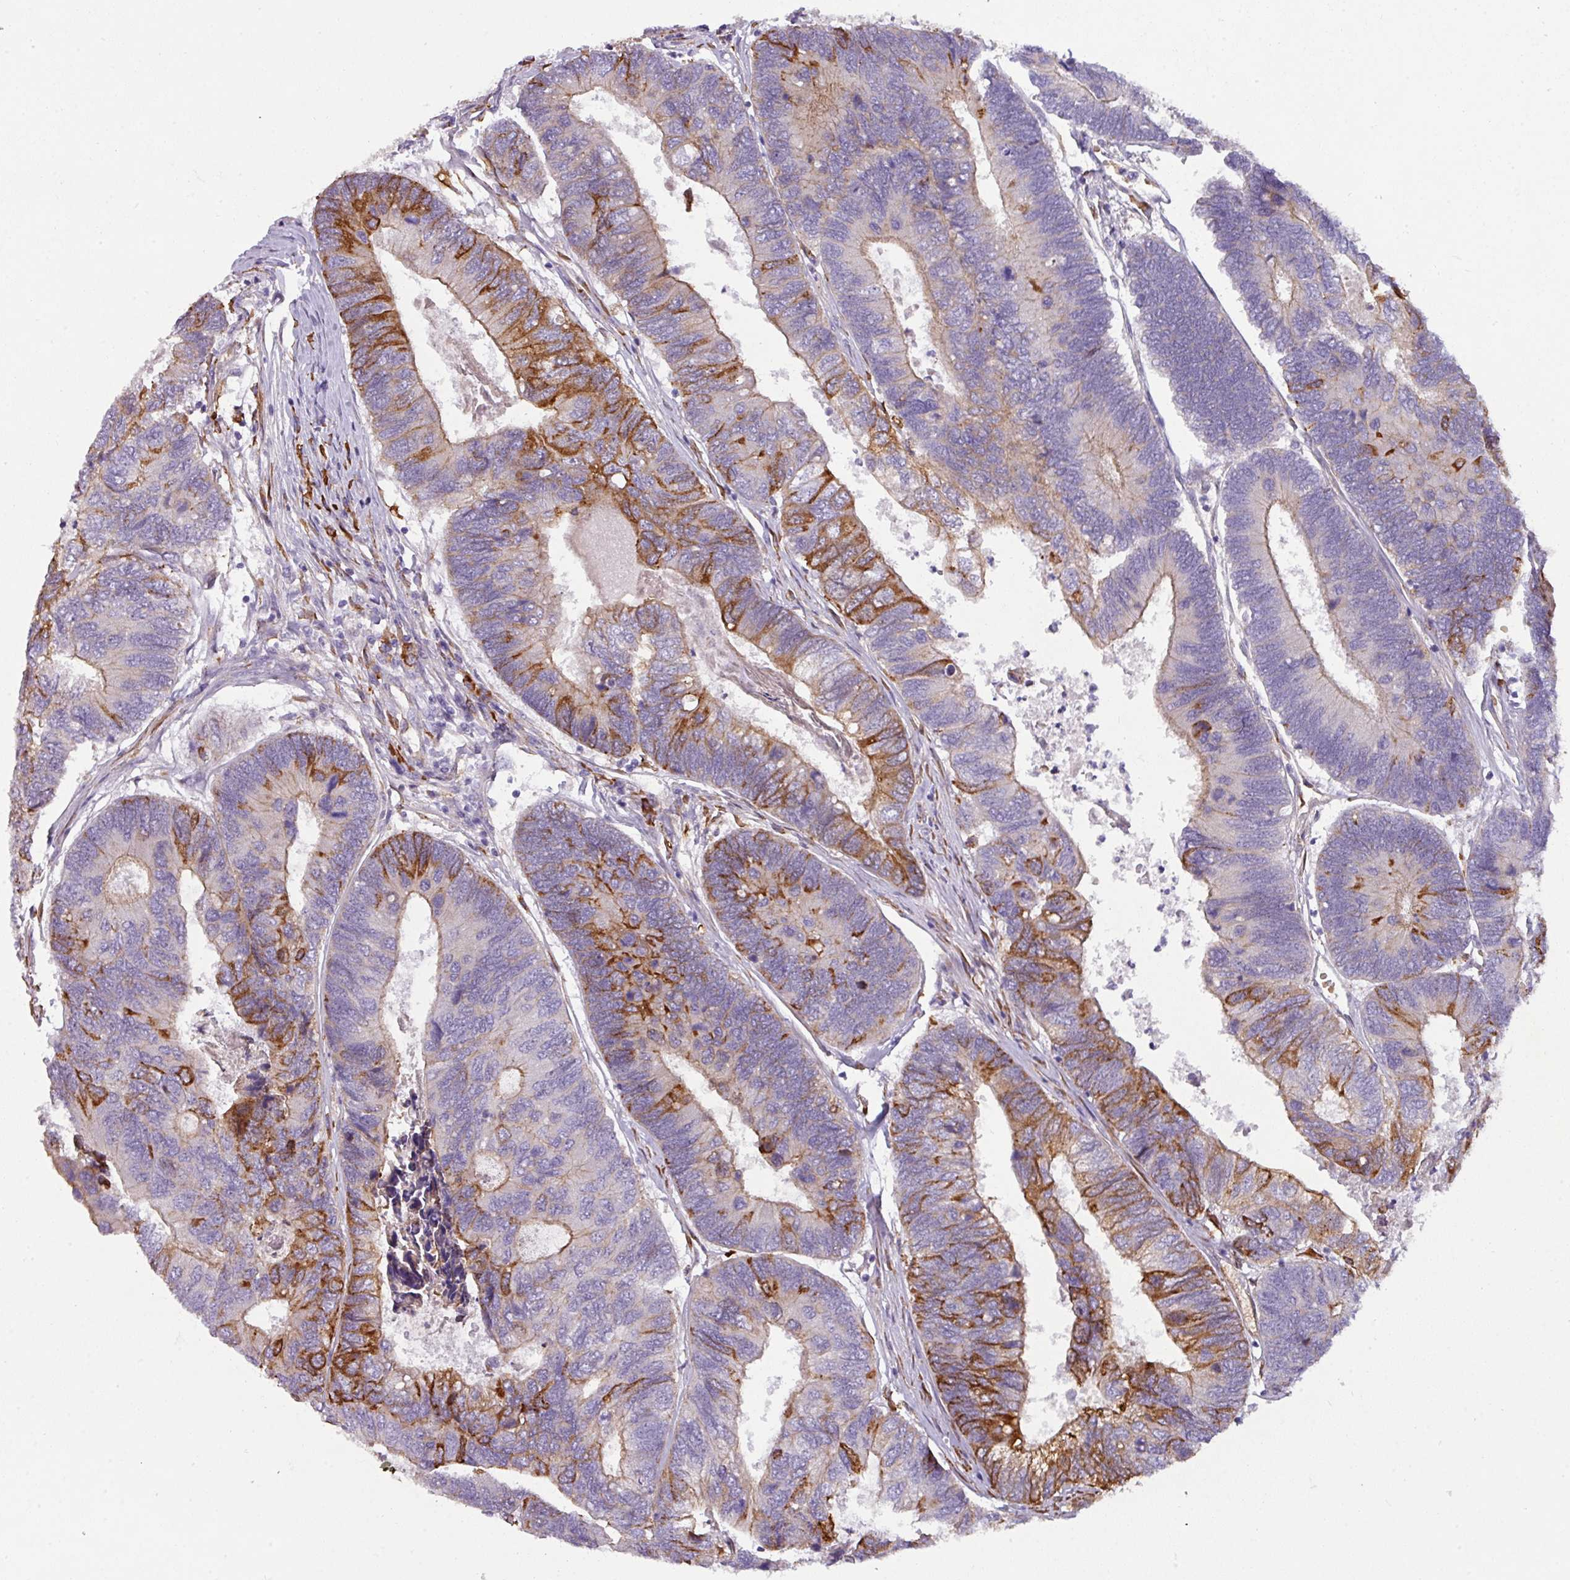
{"staining": {"intensity": "strong", "quantity": "<25%", "location": "cytoplasmic/membranous"}, "tissue": "colorectal cancer", "cell_type": "Tumor cells", "image_type": "cancer", "snomed": [{"axis": "morphology", "description": "Adenocarcinoma, NOS"}, {"axis": "topography", "description": "Colon"}], "caption": "Protein staining of adenocarcinoma (colorectal) tissue exhibits strong cytoplasmic/membranous positivity in about <25% of tumor cells. (DAB = brown stain, brightfield microscopy at high magnification).", "gene": "BUD23", "patient": {"sex": "female", "age": 67}}